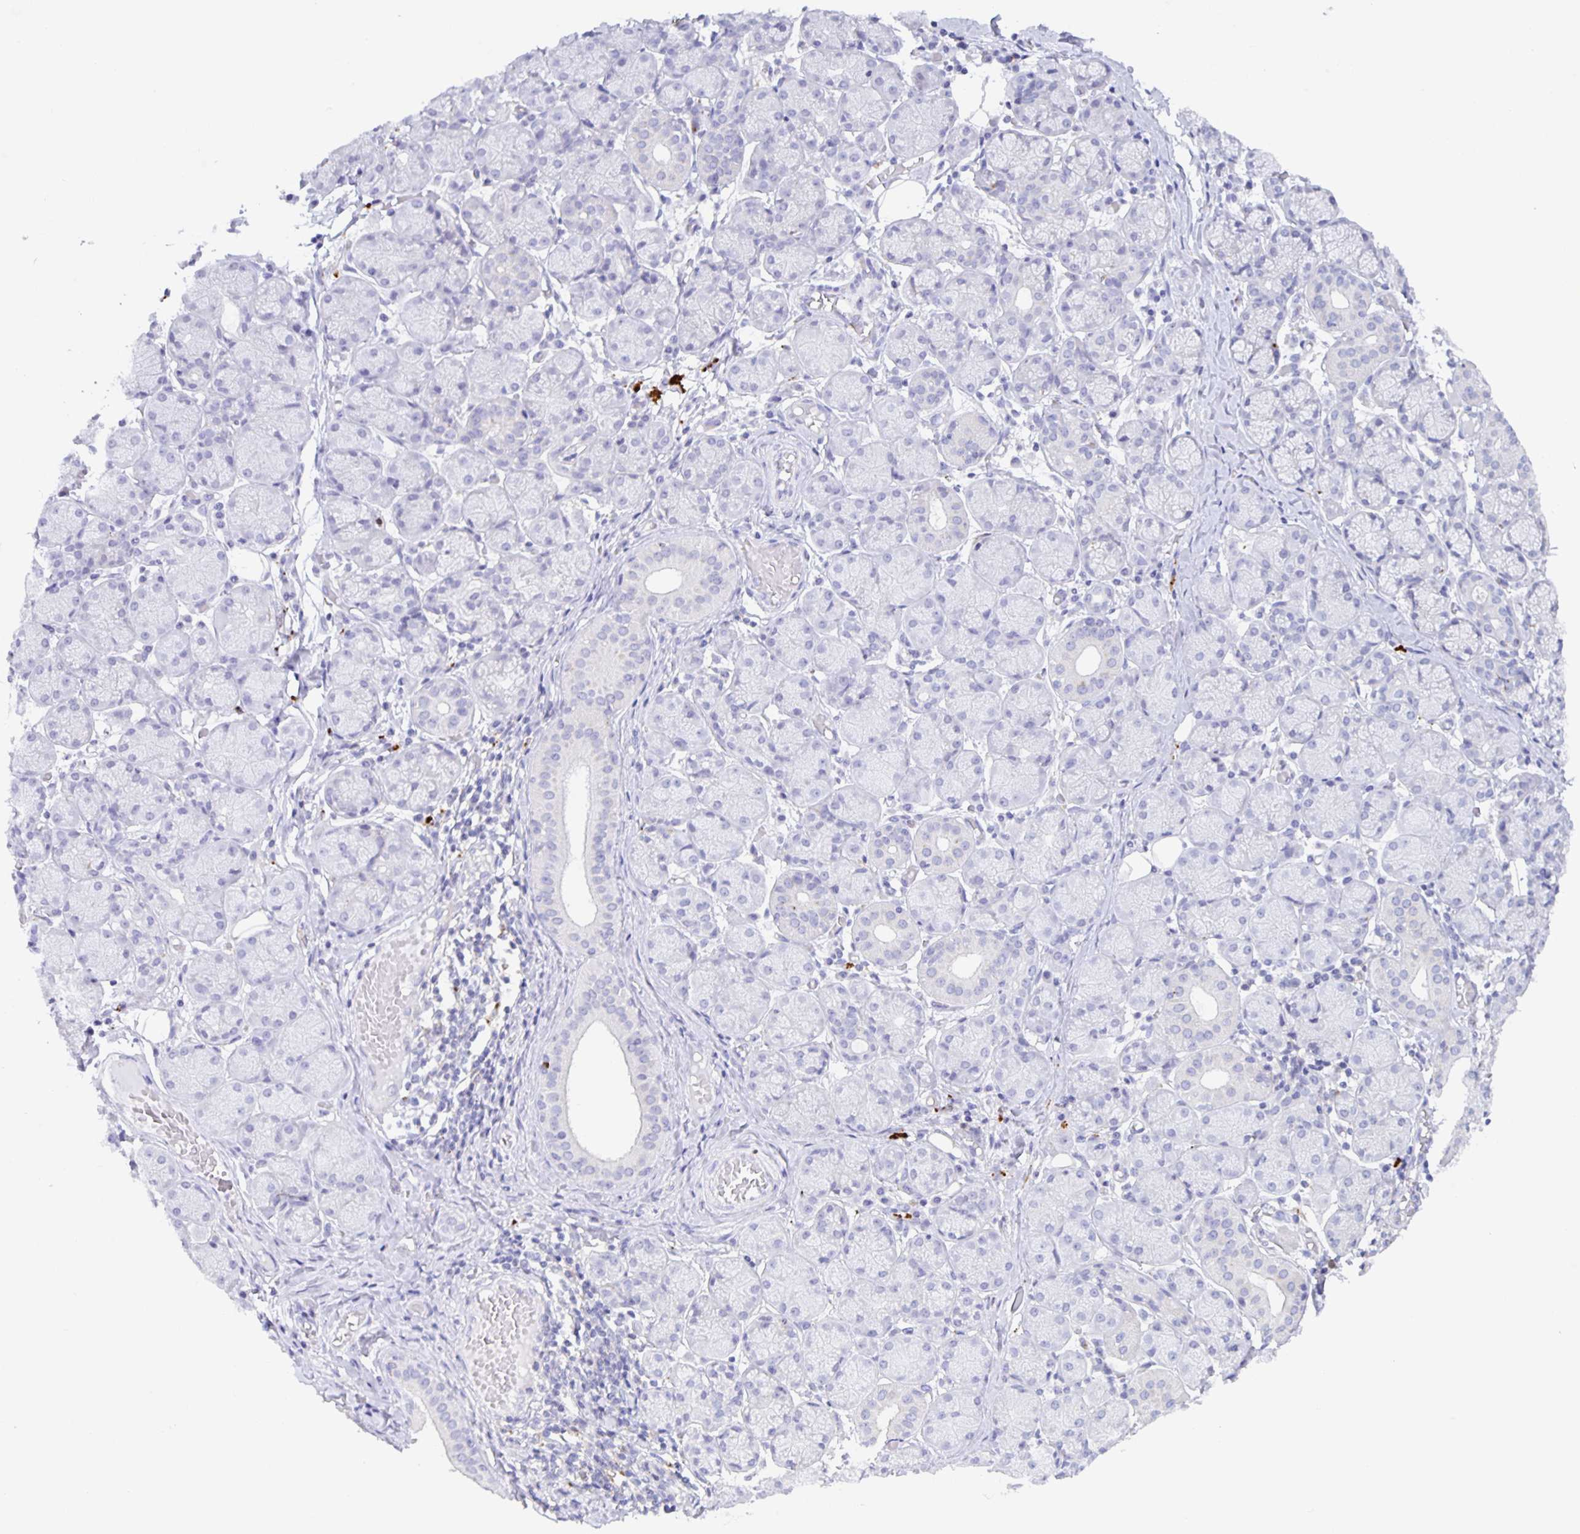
{"staining": {"intensity": "negative", "quantity": "none", "location": "none"}, "tissue": "salivary gland", "cell_type": "Glandular cells", "image_type": "normal", "snomed": [{"axis": "morphology", "description": "Normal tissue, NOS"}, {"axis": "topography", "description": "Salivary gland"}], "caption": "Image shows no significant protein staining in glandular cells of normal salivary gland. The staining was performed using DAB to visualize the protein expression in brown, while the nuclei were stained in blue with hematoxylin (Magnification: 20x).", "gene": "LIPA", "patient": {"sex": "female", "age": 24}}